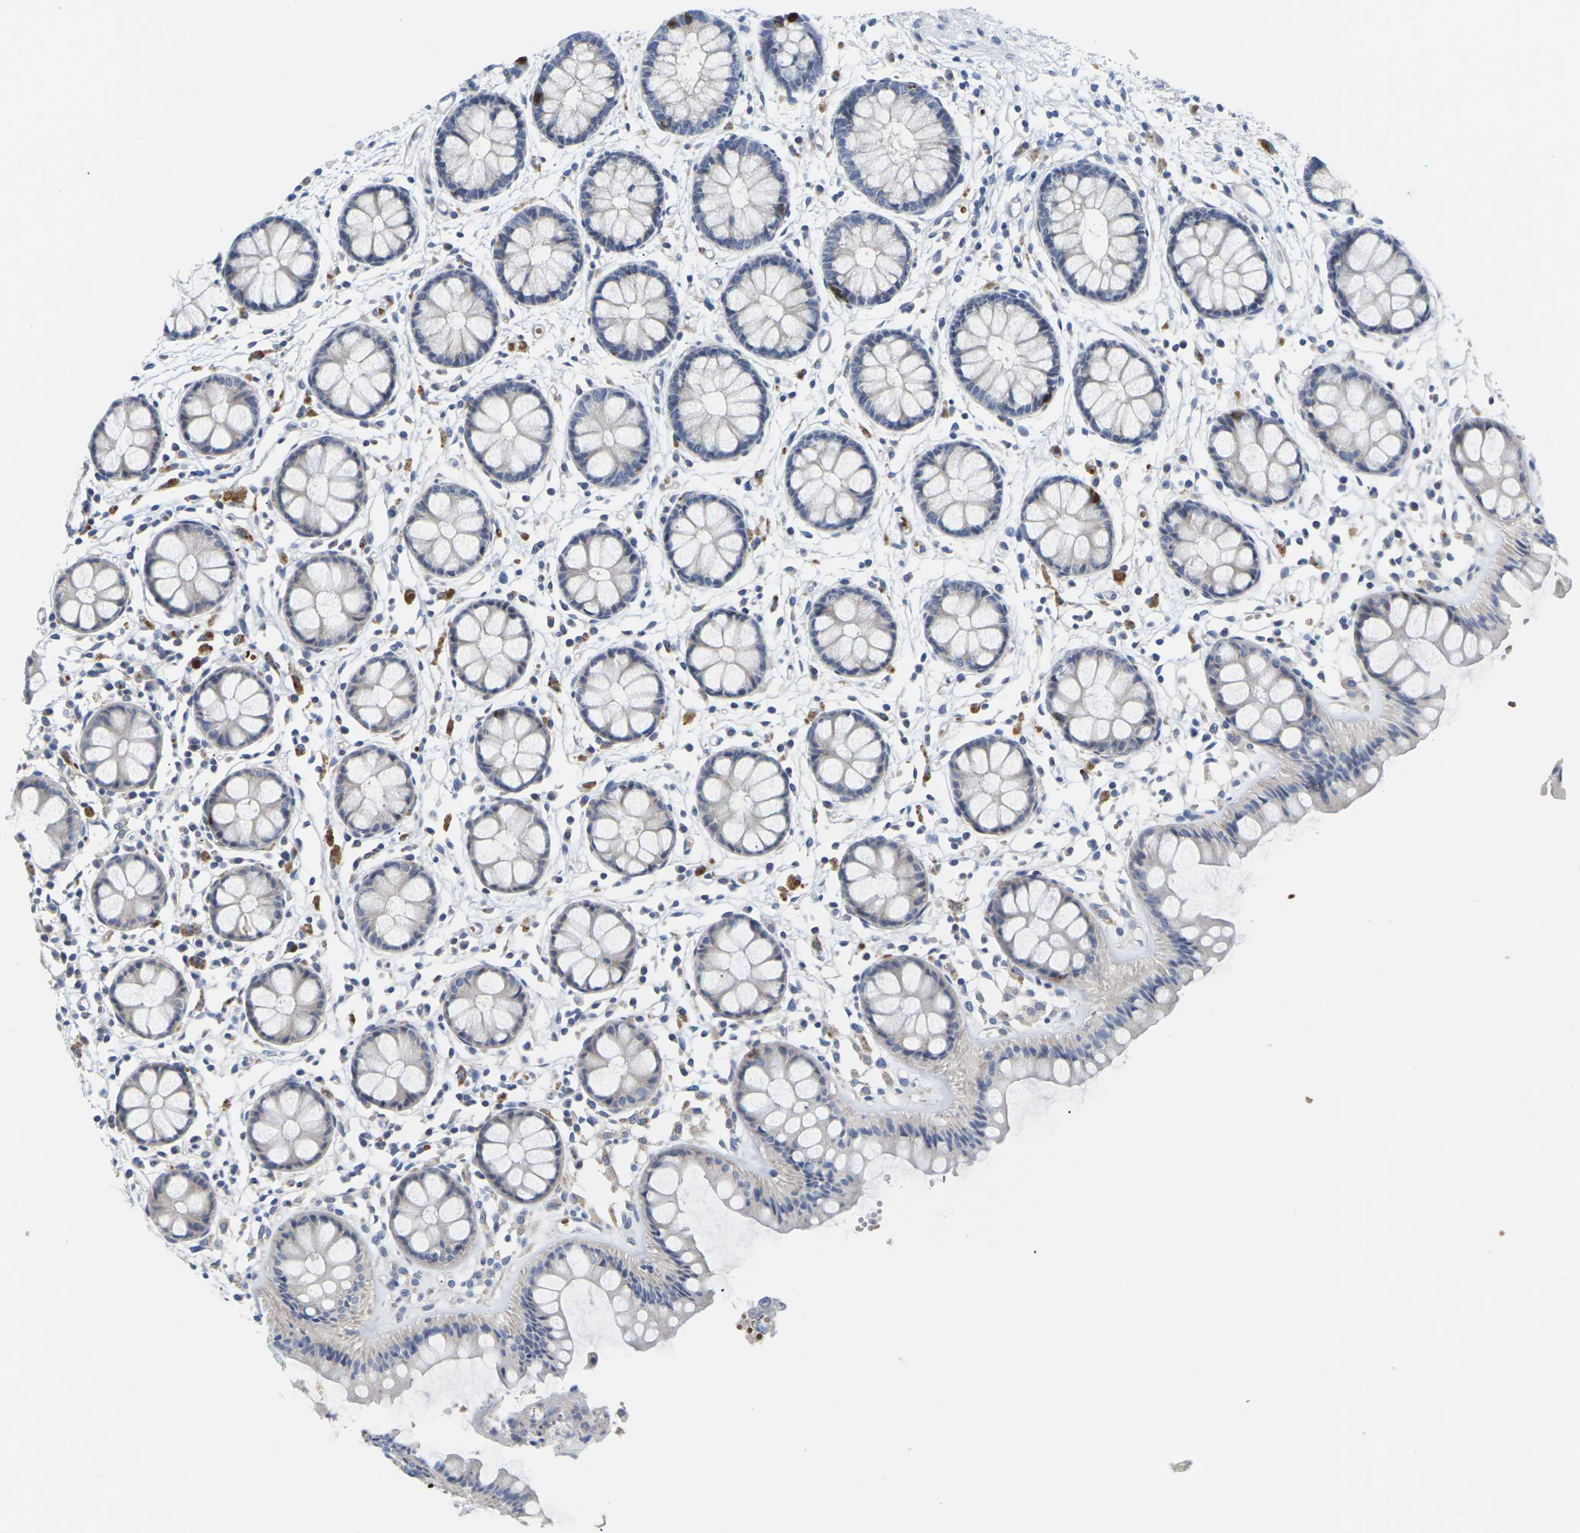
{"staining": {"intensity": "negative", "quantity": "none", "location": "none"}, "tissue": "rectum", "cell_type": "Glandular cells", "image_type": "normal", "snomed": [{"axis": "morphology", "description": "Normal tissue, NOS"}, {"axis": "topography", "description": "Rectum"}], "caption": "The IHC micrograph has no significant expression in glandular cells of rectum.", "gene": "TMCO4", "patient": {"sex": "female", "age": 66}}